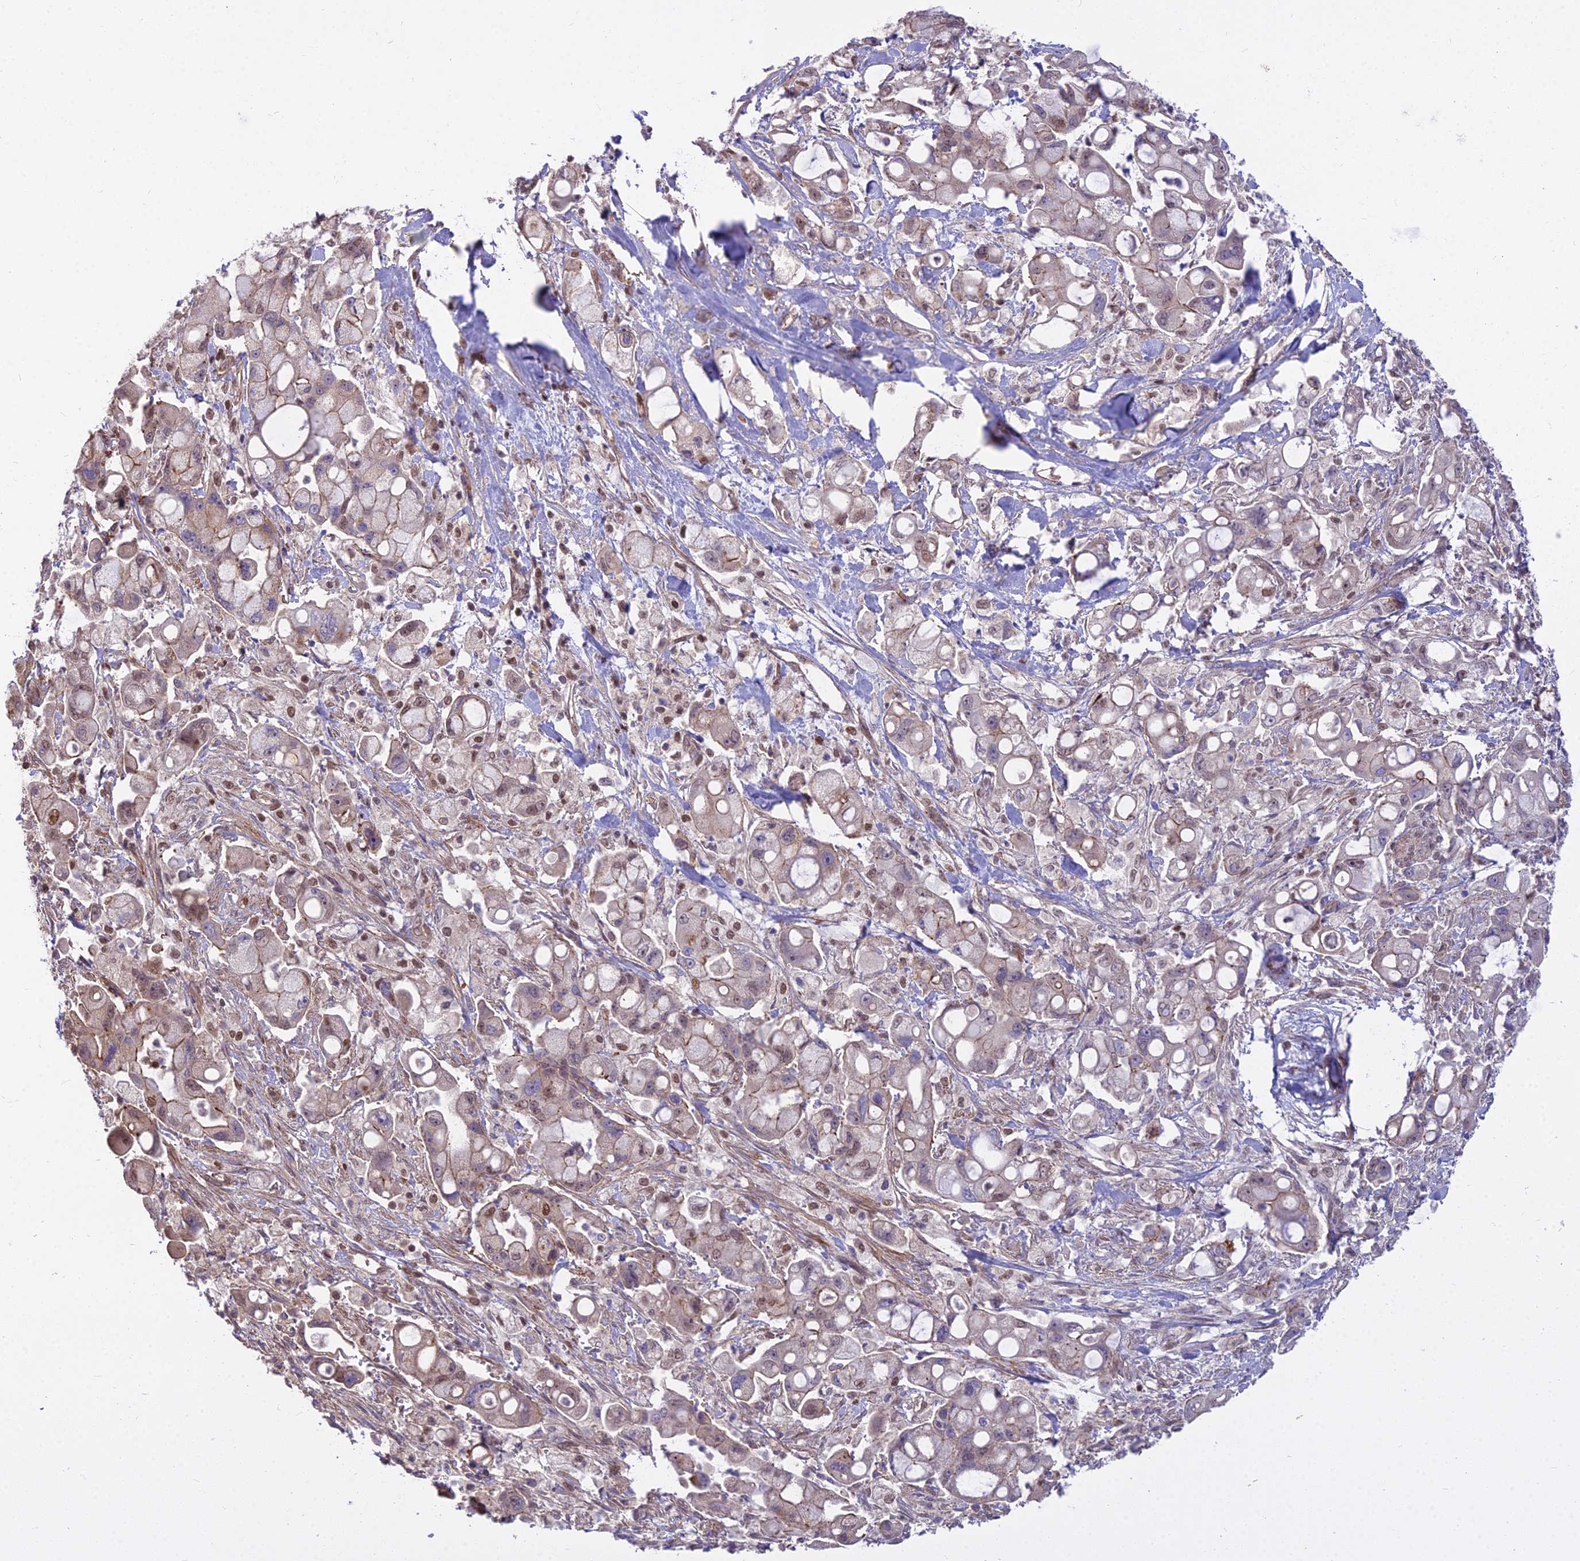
{"staining": {"intensity": "weak", "quantity": "25%-75%", "location": "cytoplasmic/membranous,nuclear"}, "tissue": "pancreatic cancer", "cell_type": "Tumor cells", "image_type": "cancer", "snomed": [{"axis": "morphology", "description": "Adenocarcinoma, NOS"}, {"axis": "topography", "description": "Pancreas"}], "caption": "Protein staining of pancreatic cancer (adenocarcinoma) tissue exhibits weak cytoplasmic/membranous and nuclear expression in approximately 25%-75% of tumor cells.", "gene": "GLYATL3", "patient": {"sex": "male", "age": 68}}